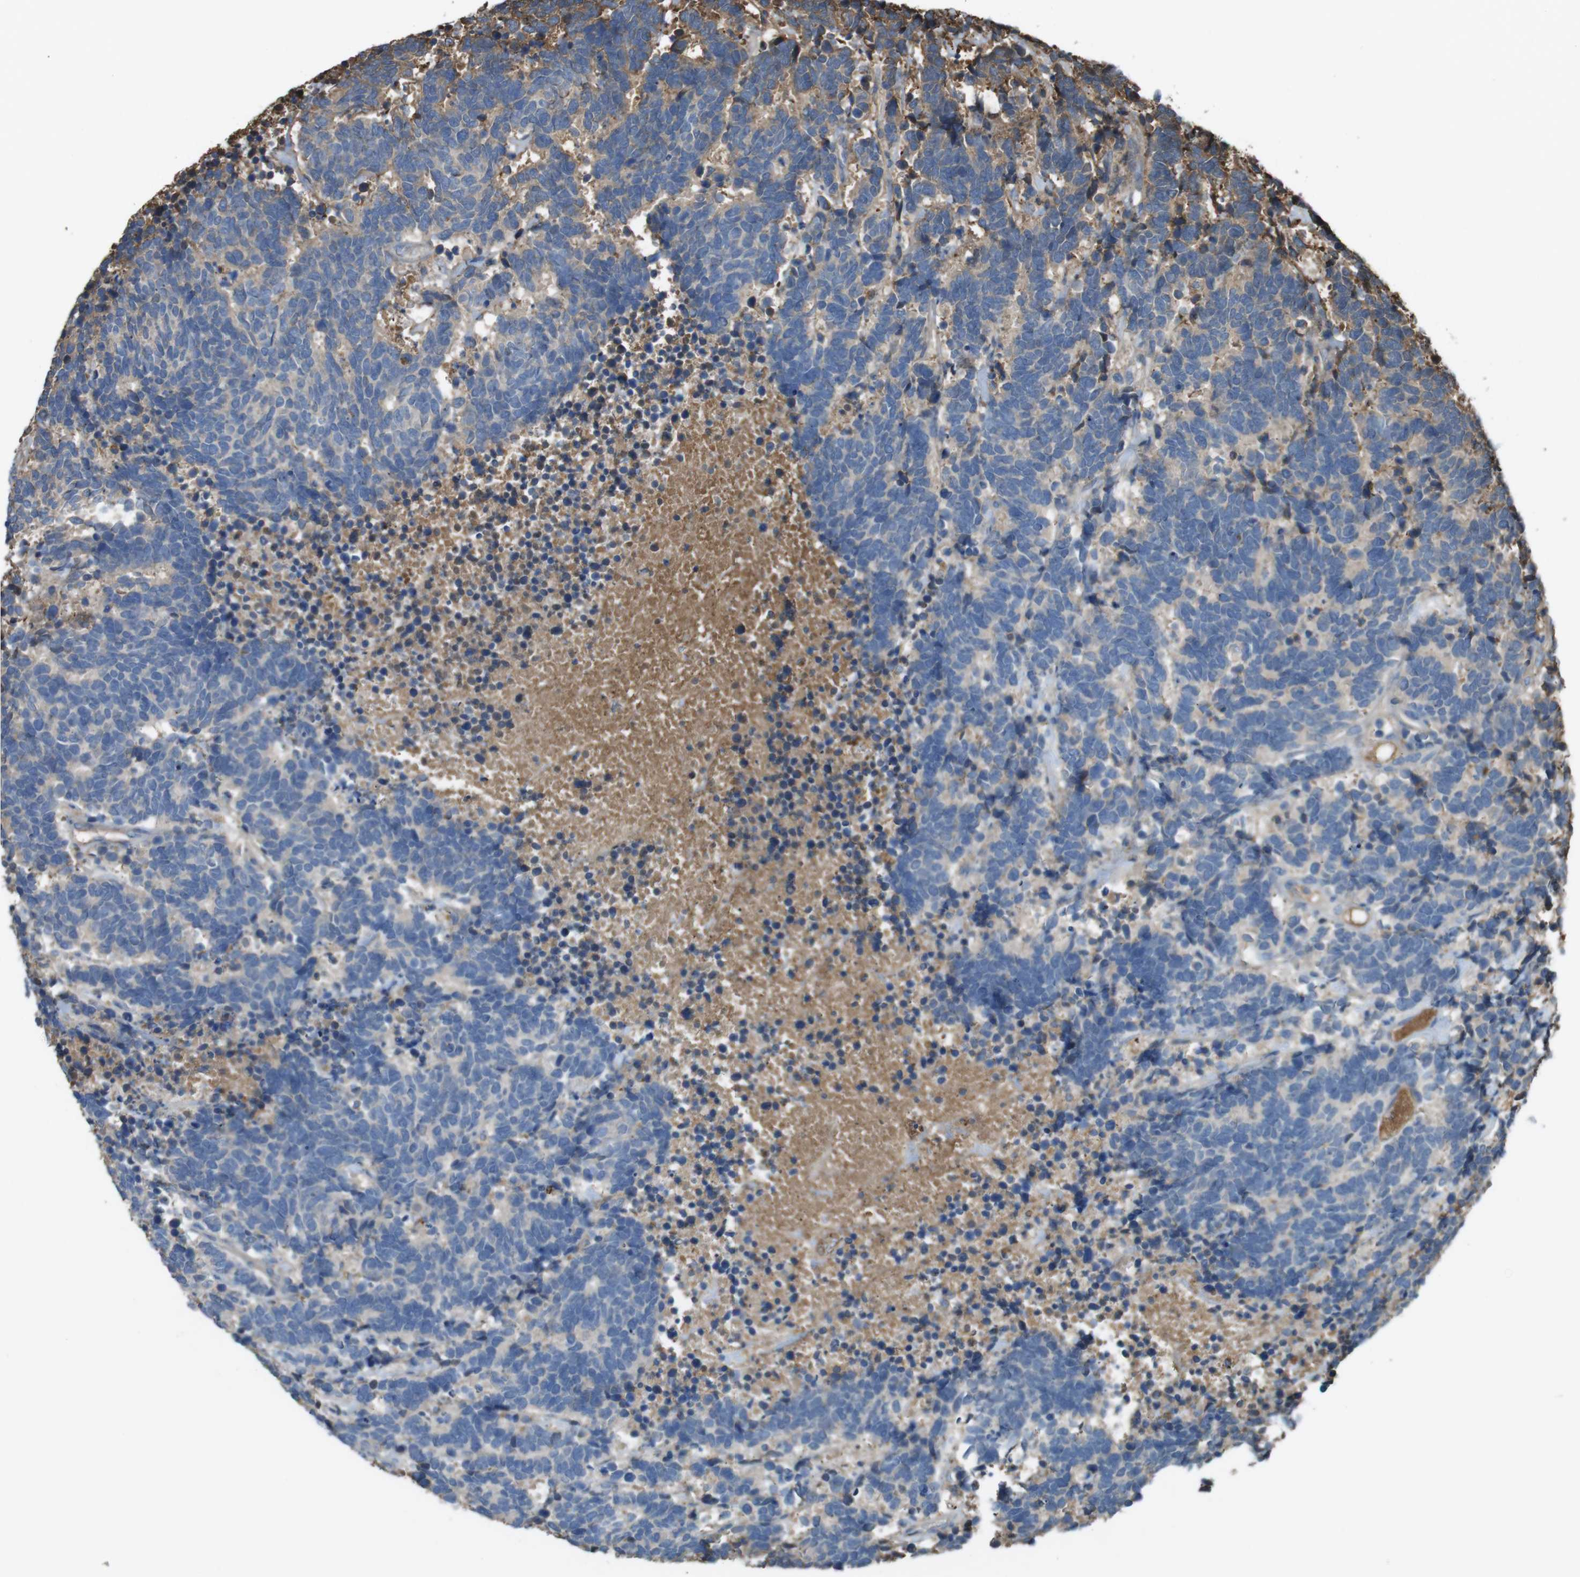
{"staining": {"intensity": "weak", "quantity": "<25%", "location": "cytoplasmic/membranous"}, "tissue": "carcinoid", "cell_type": "Tumor cells", "image_type": "cancer", "snomed": [{"axis": "morphology", "description": "Carcinoma, NOS"}, {"axis": "morphology", "description": "Carcinoid, malignant, NOS"}, {"axis": "topography", "description": "Urinary bladder"}], "caption": "IHC histopathology image of human carcinoid stained for a protein (brown), which reveals no staining in tumor cells.", "gene": "LTBP4", "patient": {"sex": "male", "age": 57}}